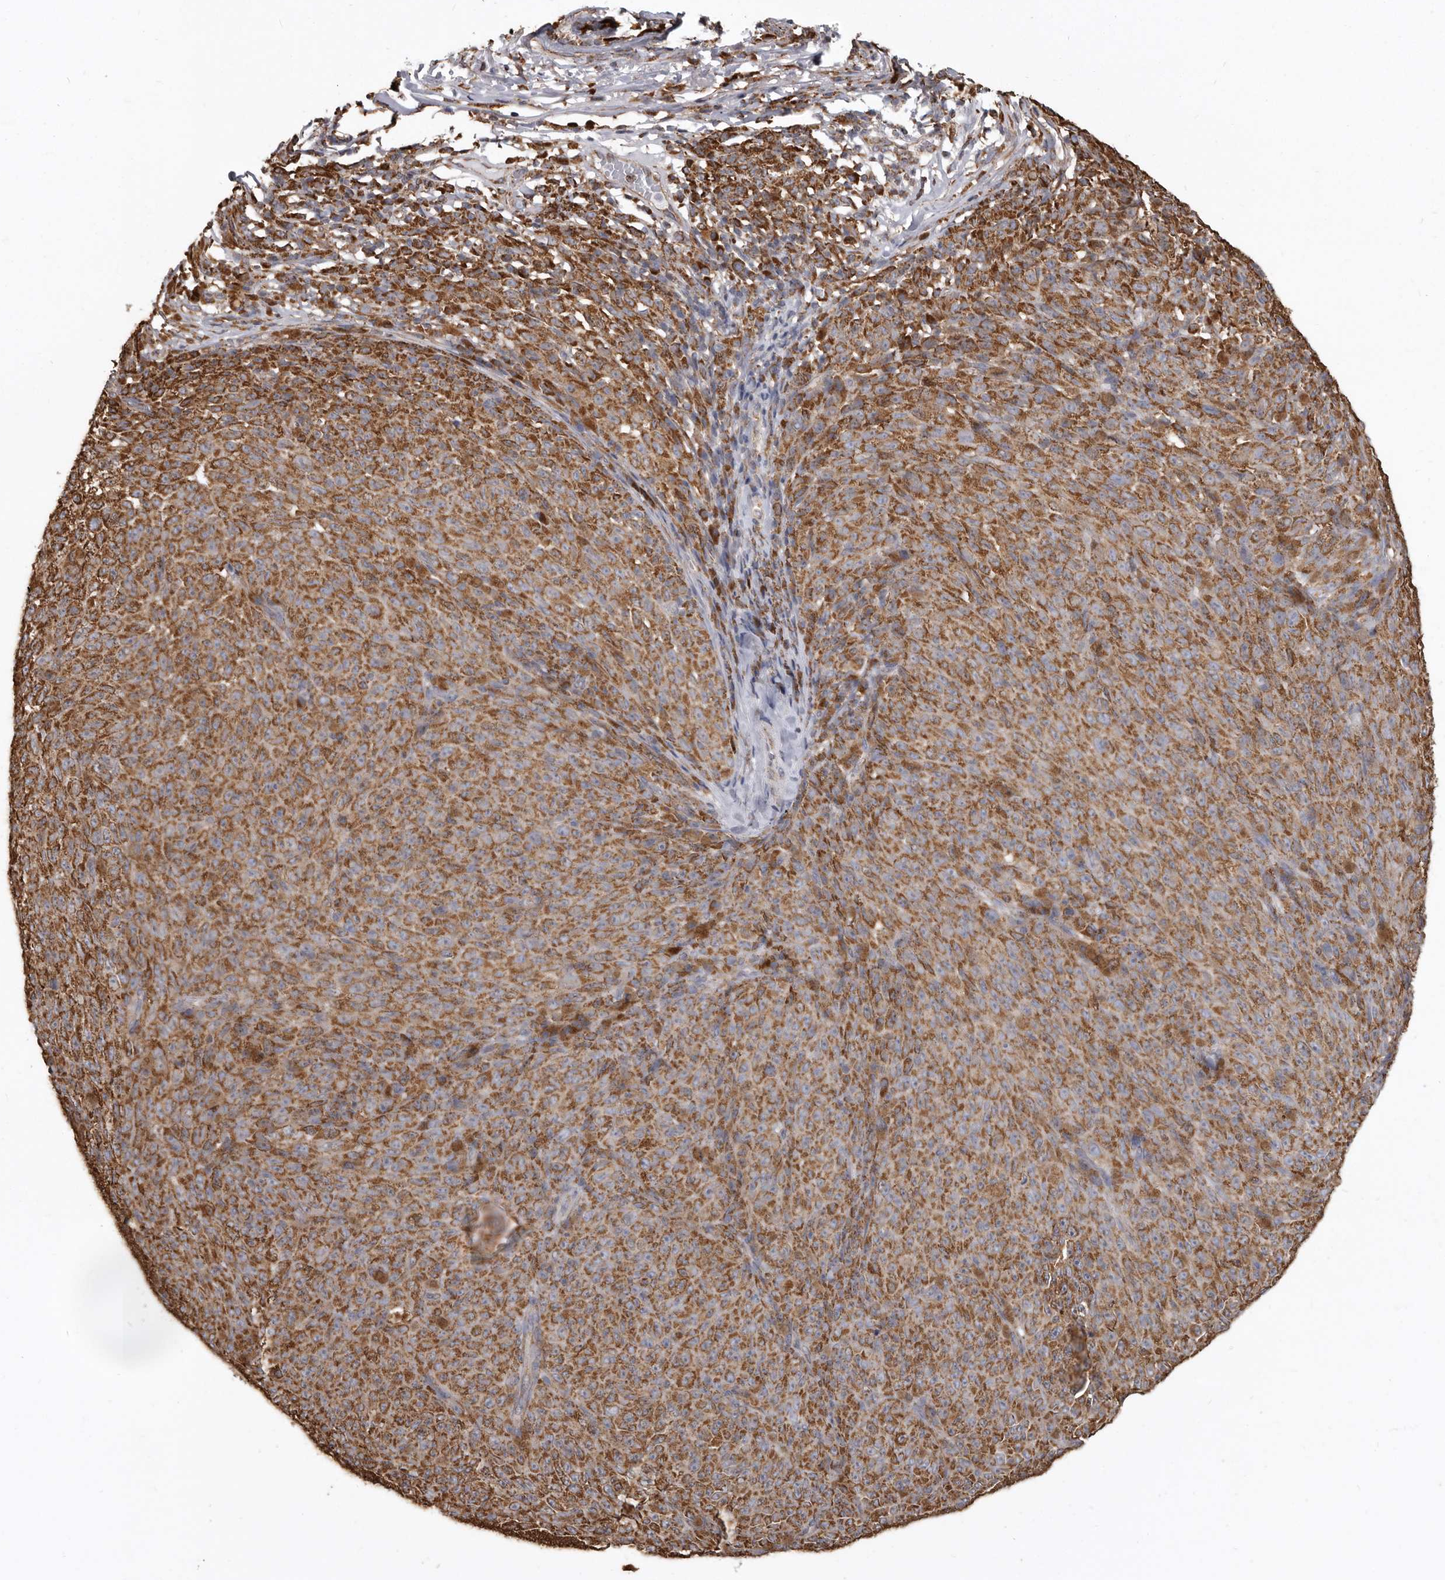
{"staining": {"intensity": "strong", "quantity": ">75%", "location": "cytoplasmic/membranous"}, "tissue": "melanoma", "cell_type": "Tumor cells", "image_type": "cancer", "snomed": [{"axis": "morphology", "description": "Malignant melanoma, NOS"}, {"axis": "topography", "description": "Skin"}], "caption": "Immunohistochemistry (IHC) of human malignant melanoma shows high levels of strong cytoplasmic/membranous positivity in approximately >75% of tumor cells. (DAB IHC, brown staining for protein, blue staining for nuclei).", "gene": "CDK5RAP3", "patient": {"sex": "female", "age": 82}}